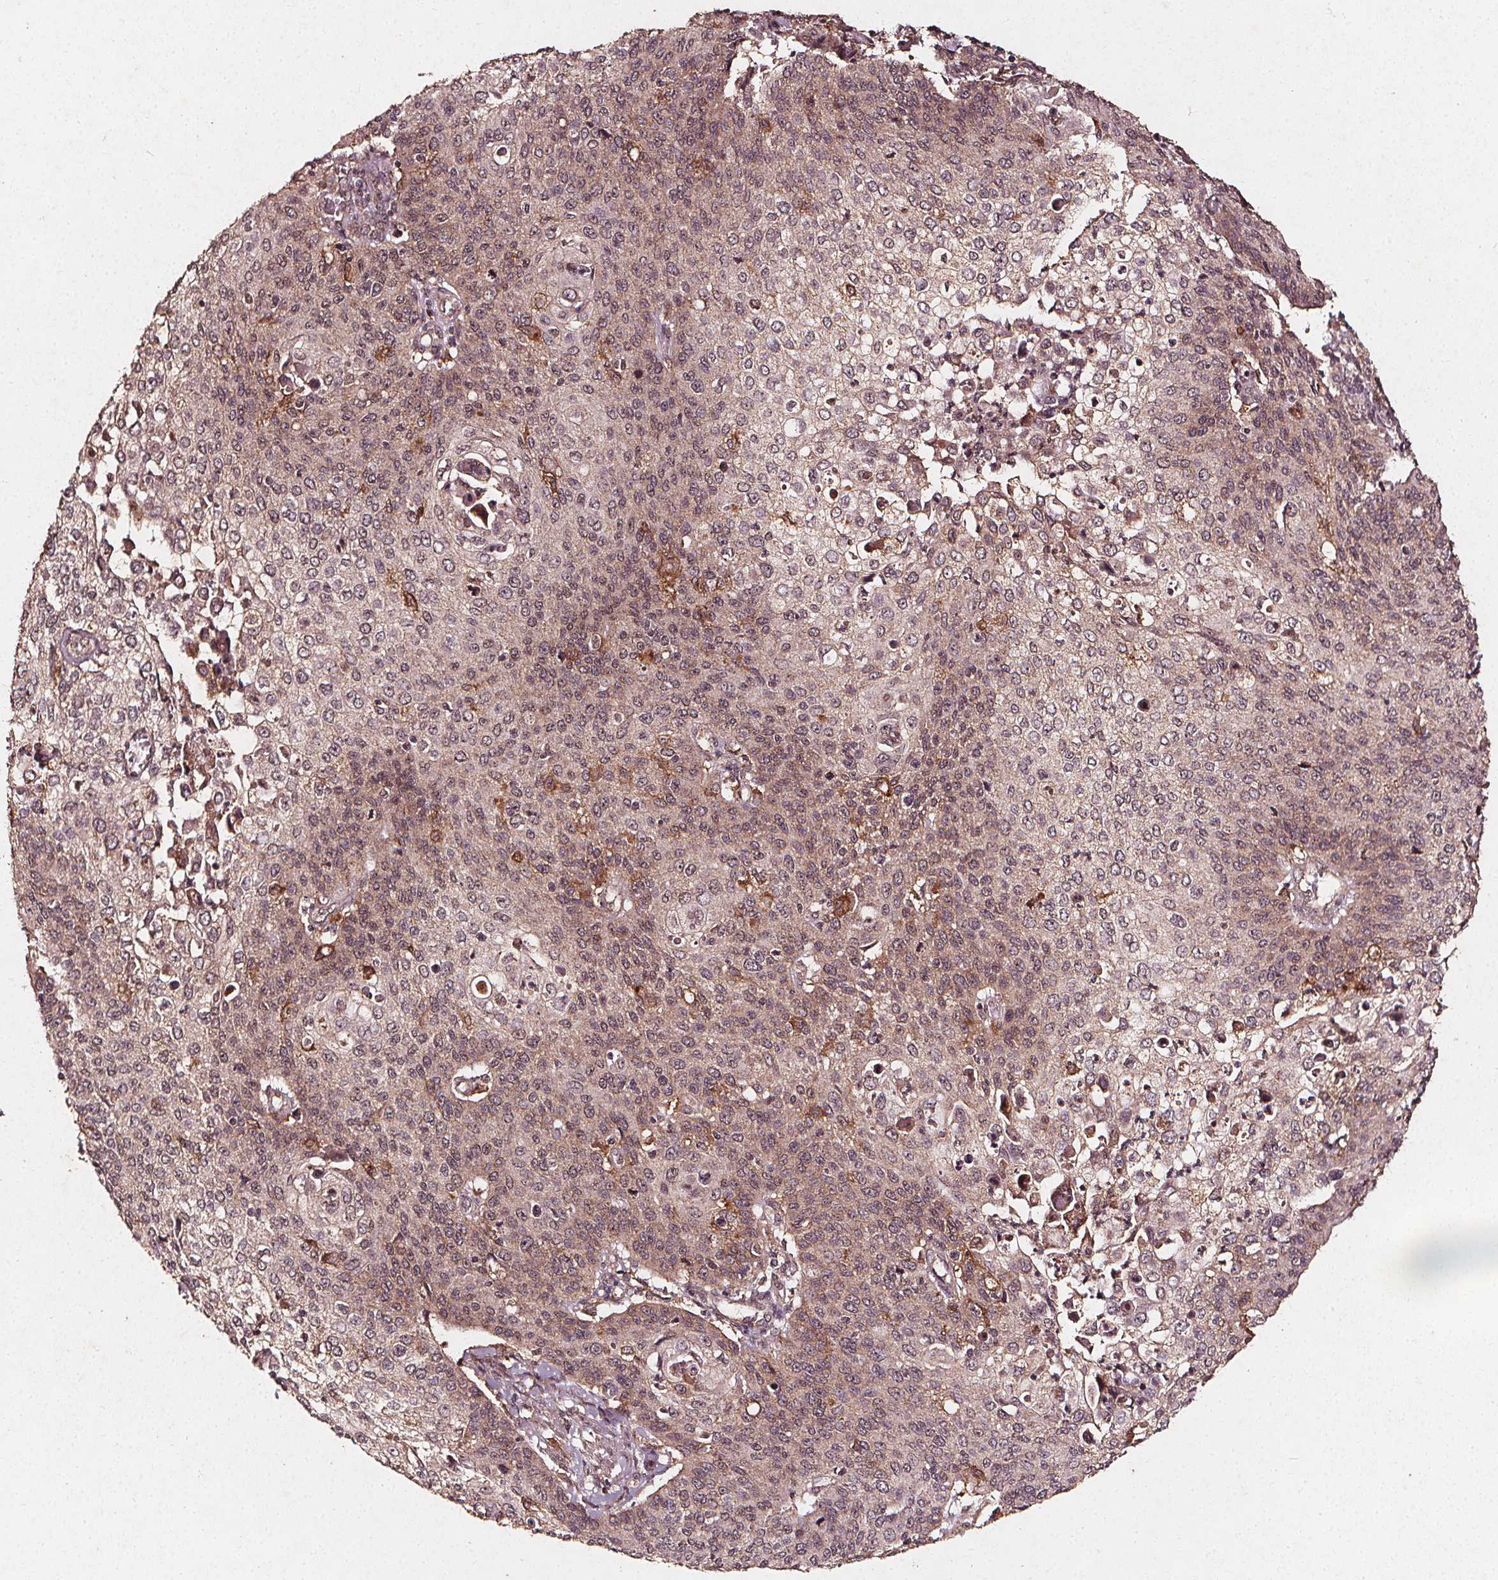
{"staining": {"intensity": "weak", "quantity": "25%-75%", "location": "cytoplasmic/membranous"}, "tissue": "cervical cancer", "cell_type": "Tumor cells", "image_type": "cancer", "snomed": [{"axis": "morphology", "description": "Squamous cell carcinoma, NOS"}, {"axis": "topography", "description": "Cervix"}], "caption": "Immunohistochemistry histopathology image of neoplastic tissue: cervical cancer stained using IHC reveals low levels of weak protein expression localized specifically in the cytoplasmic/membranous of tumor cells, appearing as a cytoplasmic/membranous brown color.", "gene": "ABCA1", "patient": {"sex": "female", "age": 65}}